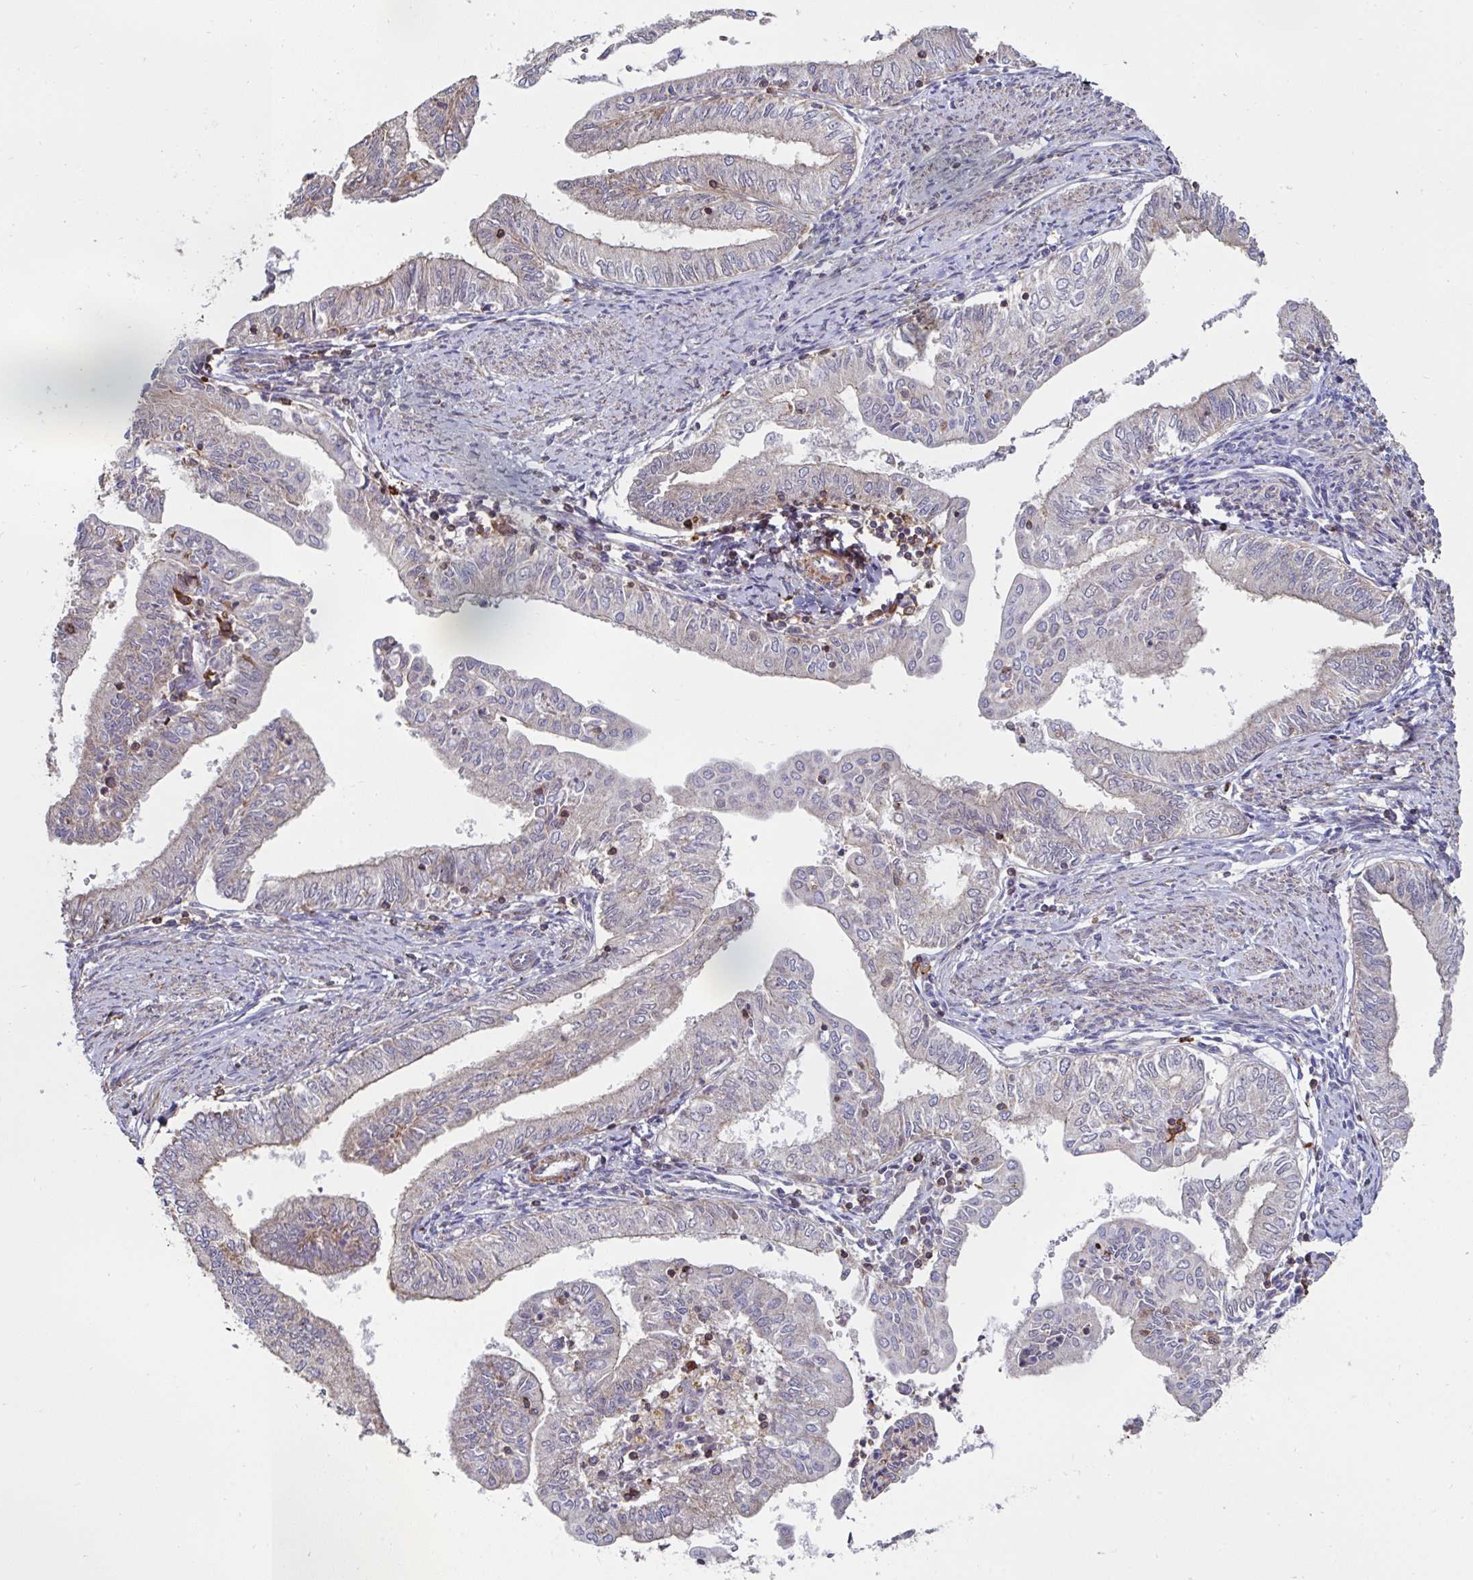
{"staining": {"intensity": "weak", "quantity": "<25%", "location": "cytoplasmic/membranous"}, "tissue": "endometrial cancer", "cell_type": "Tumor cells", "image_type": "cancer", "snomed": [{"axis": "morphology", "description": "Adenocarcinoma, NOS"}, {"axis": "topography", "description": "Endometrium"}], "caption": "Immunohistochemistry micrograph of neoplastic tissue: endometrial cancer stained with DAB (3,3'-diaminobenzidine) reveals no significant protein positivity in tumor cells.", "gene": "DZANK1", "patient": {"sex": "female", "age": 66}}